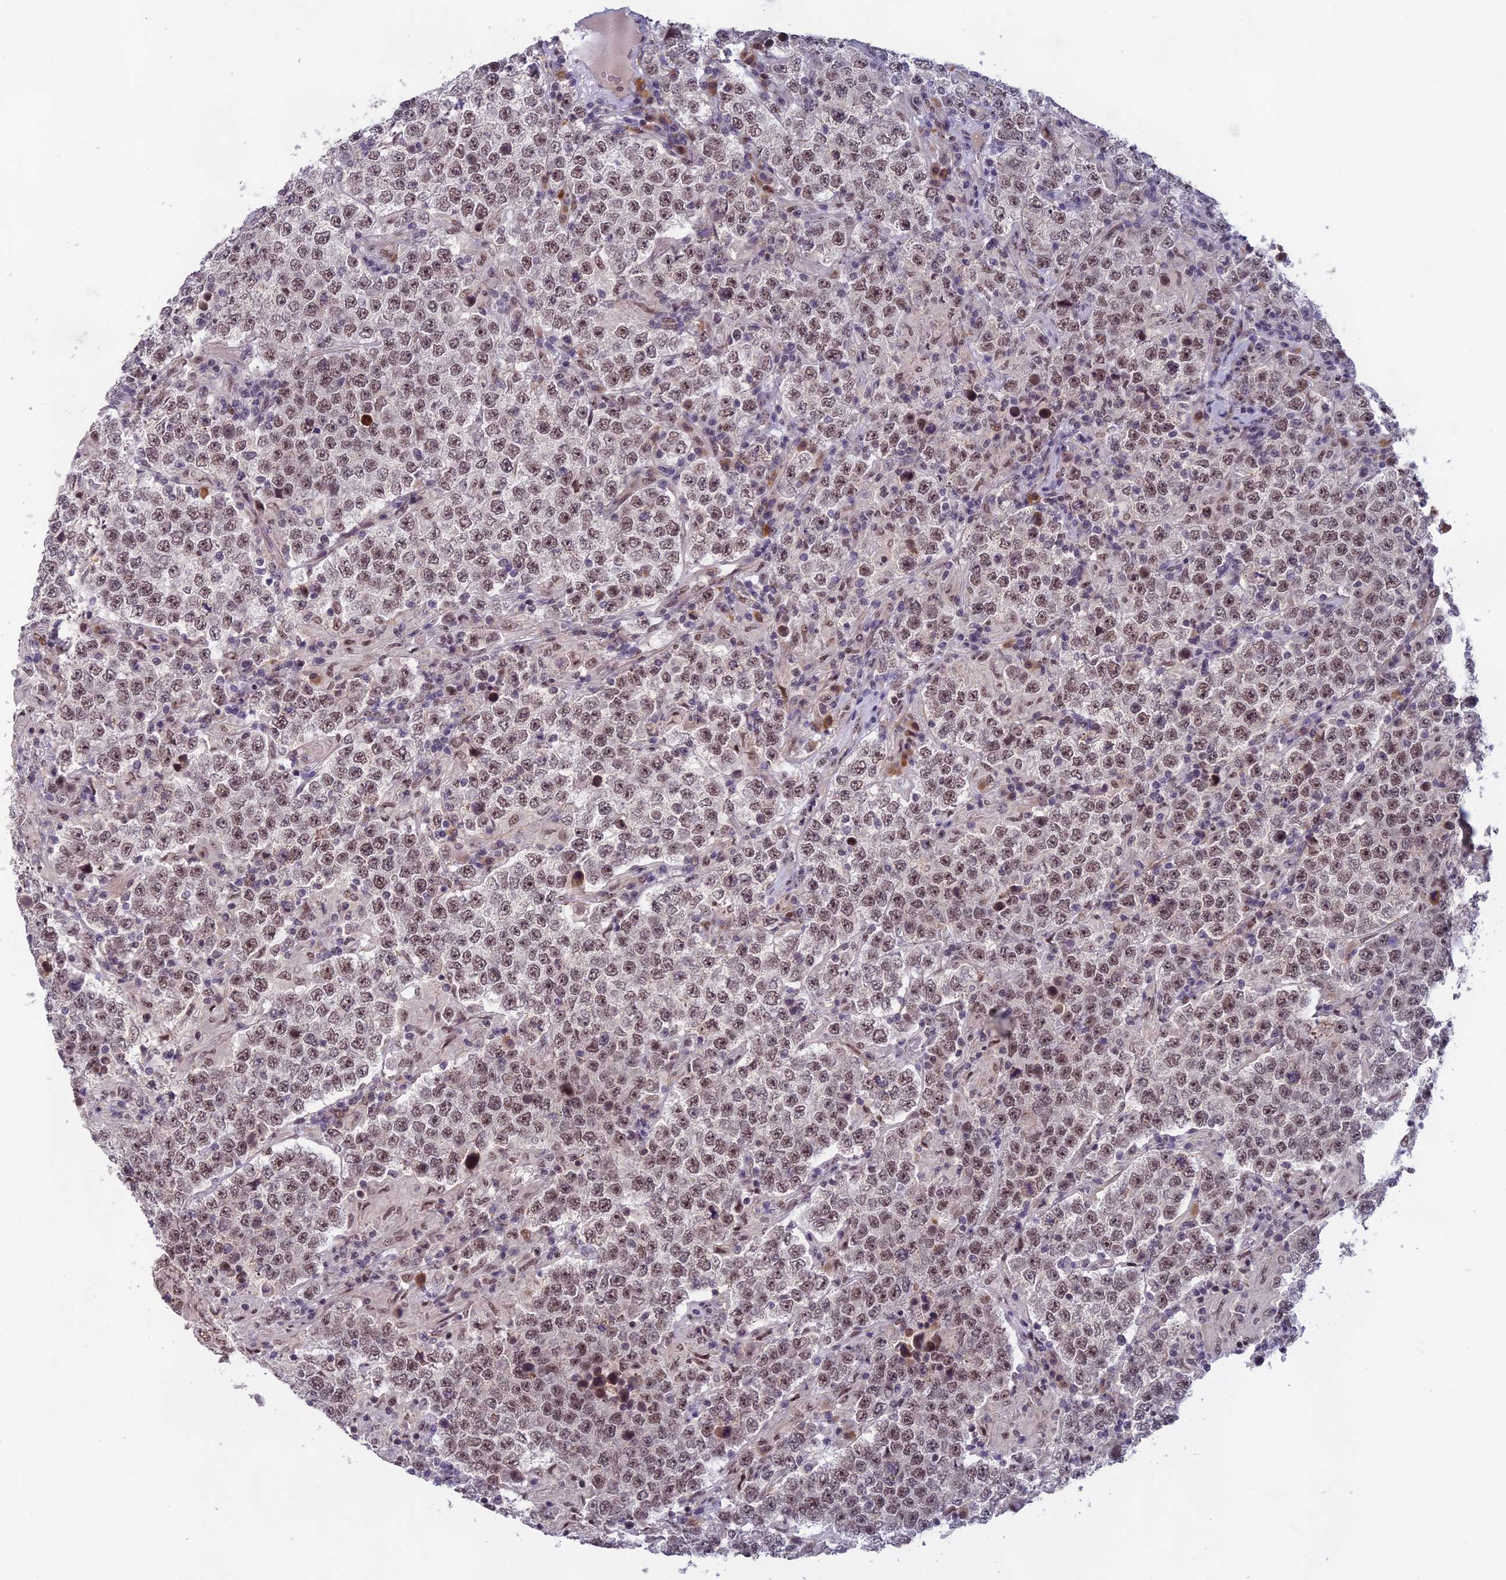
{"staining": {"intensity": "moderate", "quantity": ">75%", "location": "nuclear"}, "tissue": "testis cancer", "cell_type": "Tumor cells", "image_type": "cancer", "snomed": [{"axis": "morphology", "description": "Normal tissue, NOS"}, {"axis": "morphology", "description": "Urothelial carcinoma, High grade"}, {"axis": "morphology", "description": "Seminoma, NOS"}, {"axis": "morphology", "description": "Carcinoma, Embryonal, NOS"}, {"axis": "topography", "description": "Urinary bladder"}, {"axis": "topography", "description": "Testis"}], "caption": "High-magnification brightfield microscopy of testis embryonal carcinoma stained with DAB (brown) and counterstained with hematoxylin (blue). tumor cells exhibit moderate nuclear staining is identified in approximately>75% of cells.", "gene": "MORF4L1", "patient": {"sex": "male", "age": 41}}